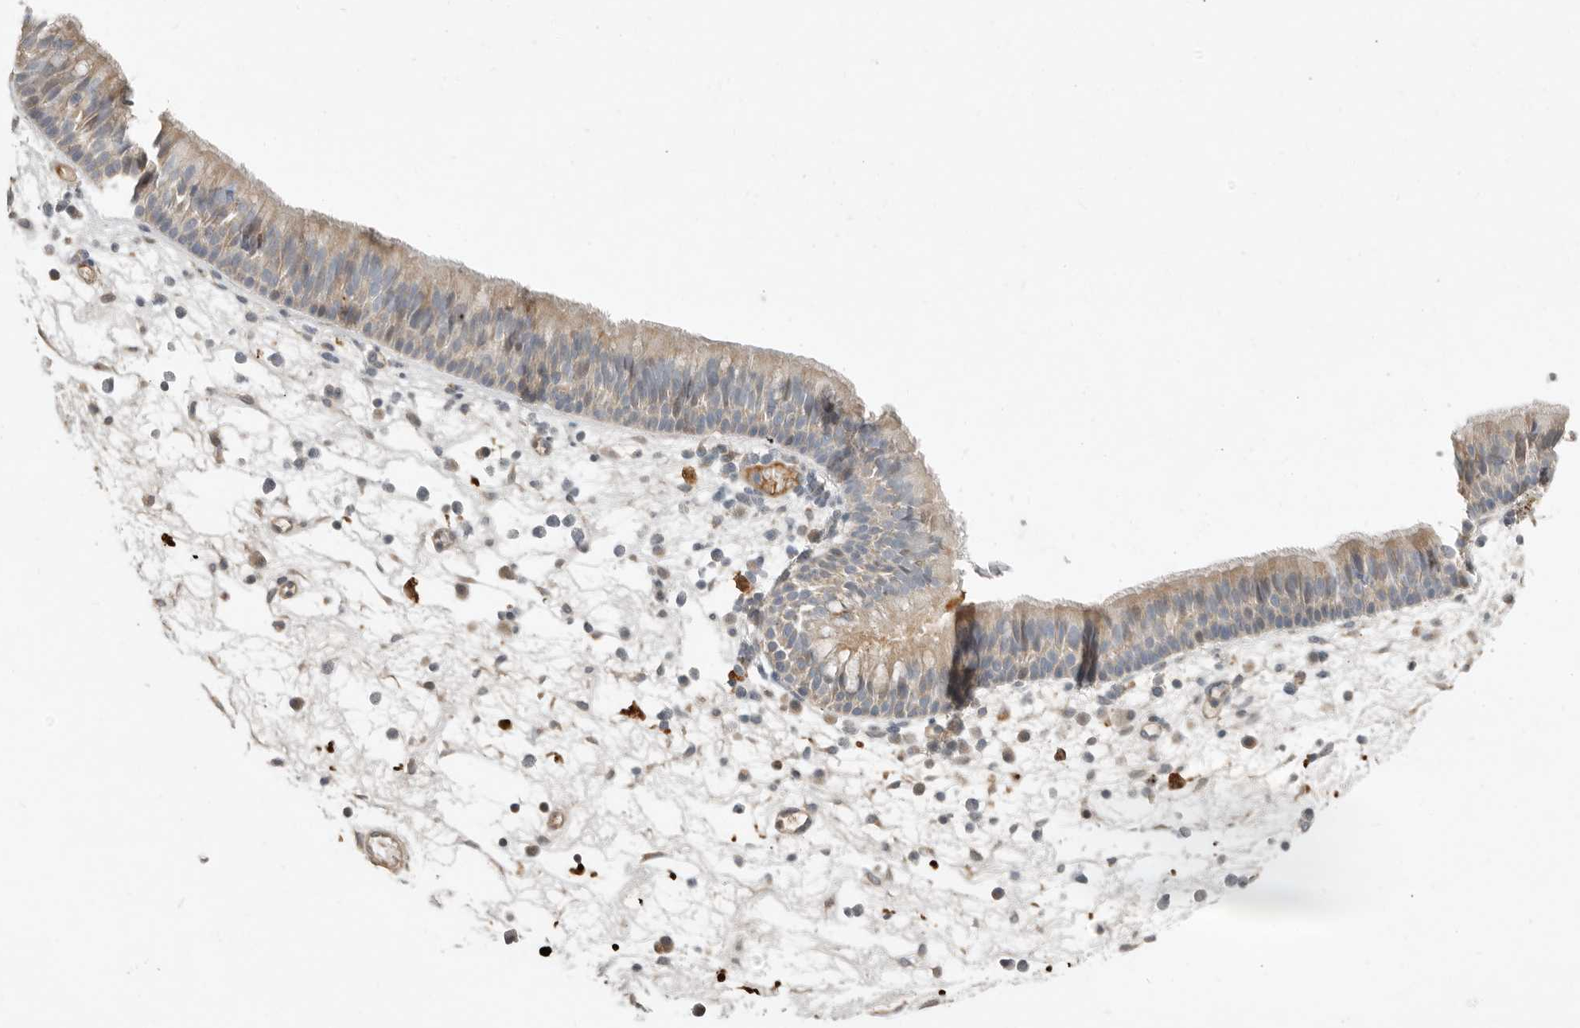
{"staining": {"intensity": "moderate", "quantity": "<25%", "location": "cytoplasmic/membranous"}, "tissue": "nasopharynx", "cell_type": "Respiratory epithelial cells", "image_type": "normal", "snomed": [{"axis": "morphology", "description": "Normal tissue, NOS"}, {"axis": "morphology", "description": "Inflammation, NOS"}, {"axis": "morphology", "description": "Malignant melanoma, Metastatic site"}, {"axis": "topography", "description": "Nasopharynx"}], "caption": "A brown stain labels moderate cytoplasmic/membranous expression of a protein in respiratory epithelial cells of normal nasopharynx.", "gene": "KLHL38", "patient": {"sex": "male", "age": 70}}